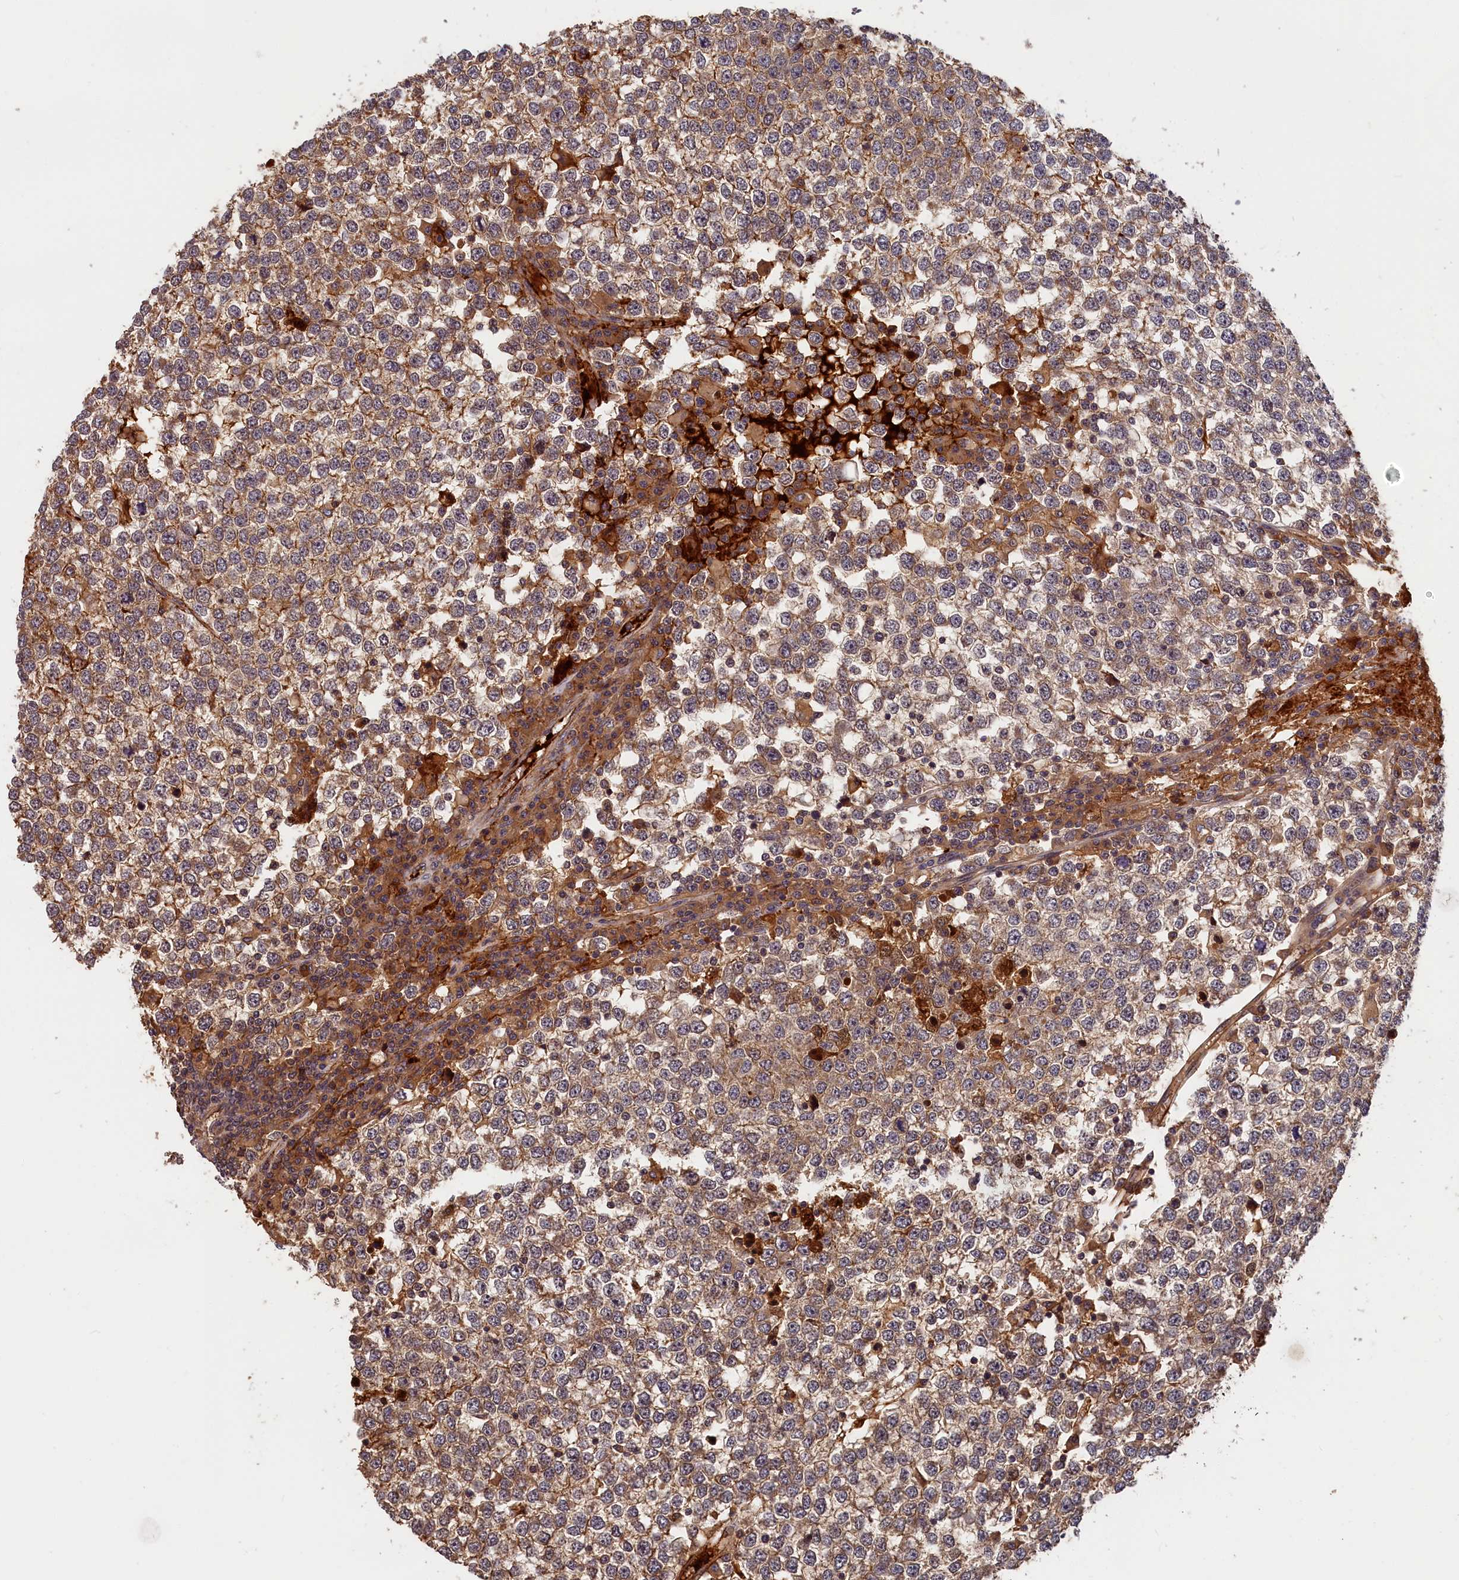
{"staining": {"intensity": "moderate", "quantity": ">75%", "location": "cytoplasmic/membranous"}, "tissue": "testis cancer", "cell_type": "Tumor cells", "image_type": "cancer", "snomed": [{"axis": "morphology", "description": "Seminoma, NOS"}, {"axis": "topography", "description": "Testis"}], "caption": "IHC histopathology image of neoplastic tissue: human testis cancer stained using IHC demonstrates medium levels of moderate protein expression localized specifically in the cytoplasmic/membranous of tumor cells, appearing as a cytoplasmic/membranous brown color.", "gene": "ITIH1", "patient": {"sex": "male", "age": 65}}